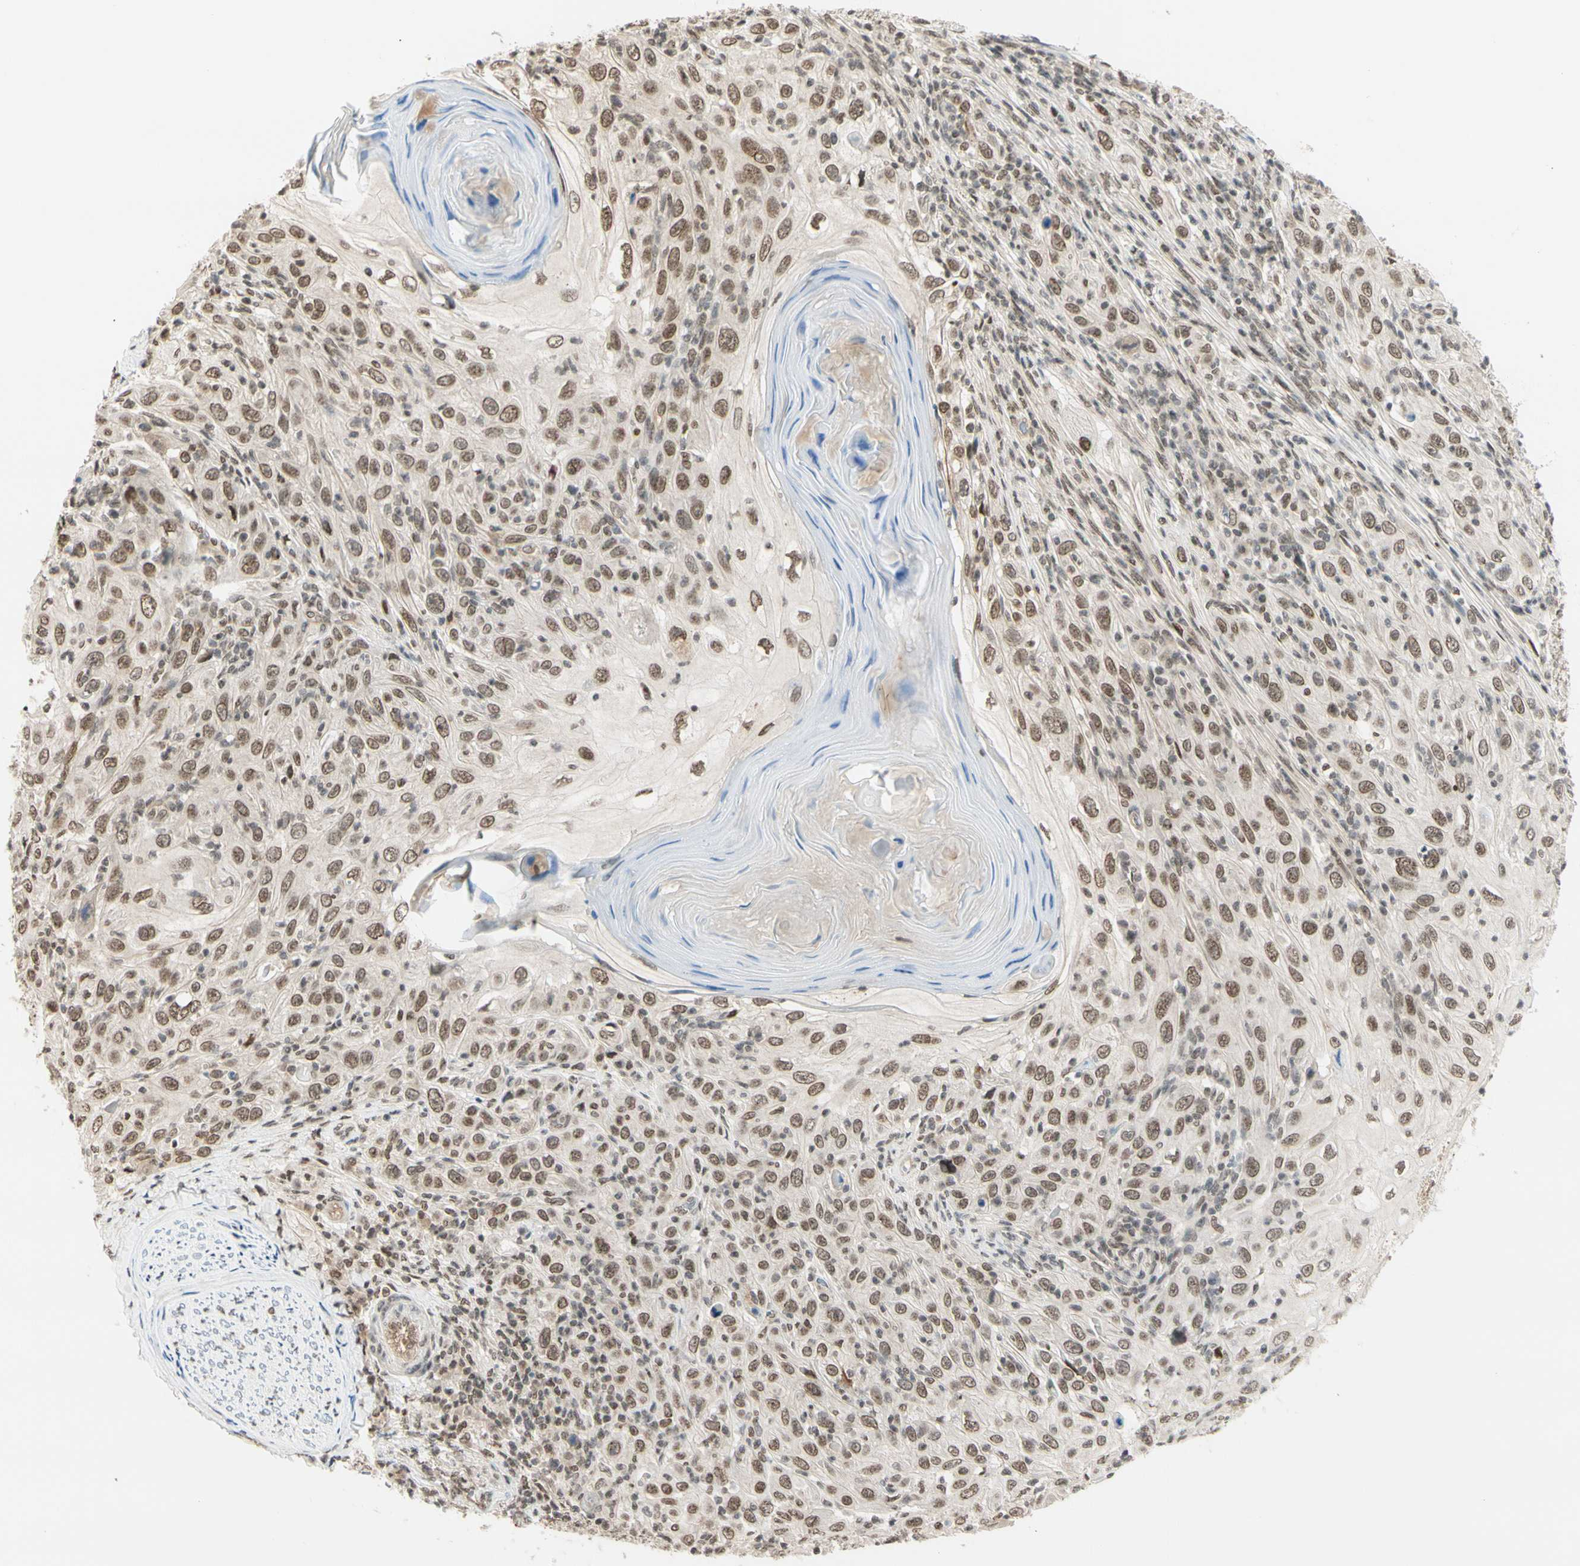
{"staining": {"intensity": "moderate", "quantity": ">75%", "location": "nuclear"}, "tissue": "skin cancer", "cell_type": "Tumor cells", "image_type": "cancer", "snomed": [{"axis": "morphology", "description": "Squamous cell carcinoma, NOS"}, {"axis": "topography", "description": "Skin"}], "caption": "Immunohistochemical staining of squamous cell carcinoma (skin) displays medium levels of moderate nuclear protein expression in approximately >75% of tumor cells. (DAB IHC, brown staining for protein, blue staining for nuclei).", "gene": "SUFU", "patient": {"sex": "female", "age": 88}}